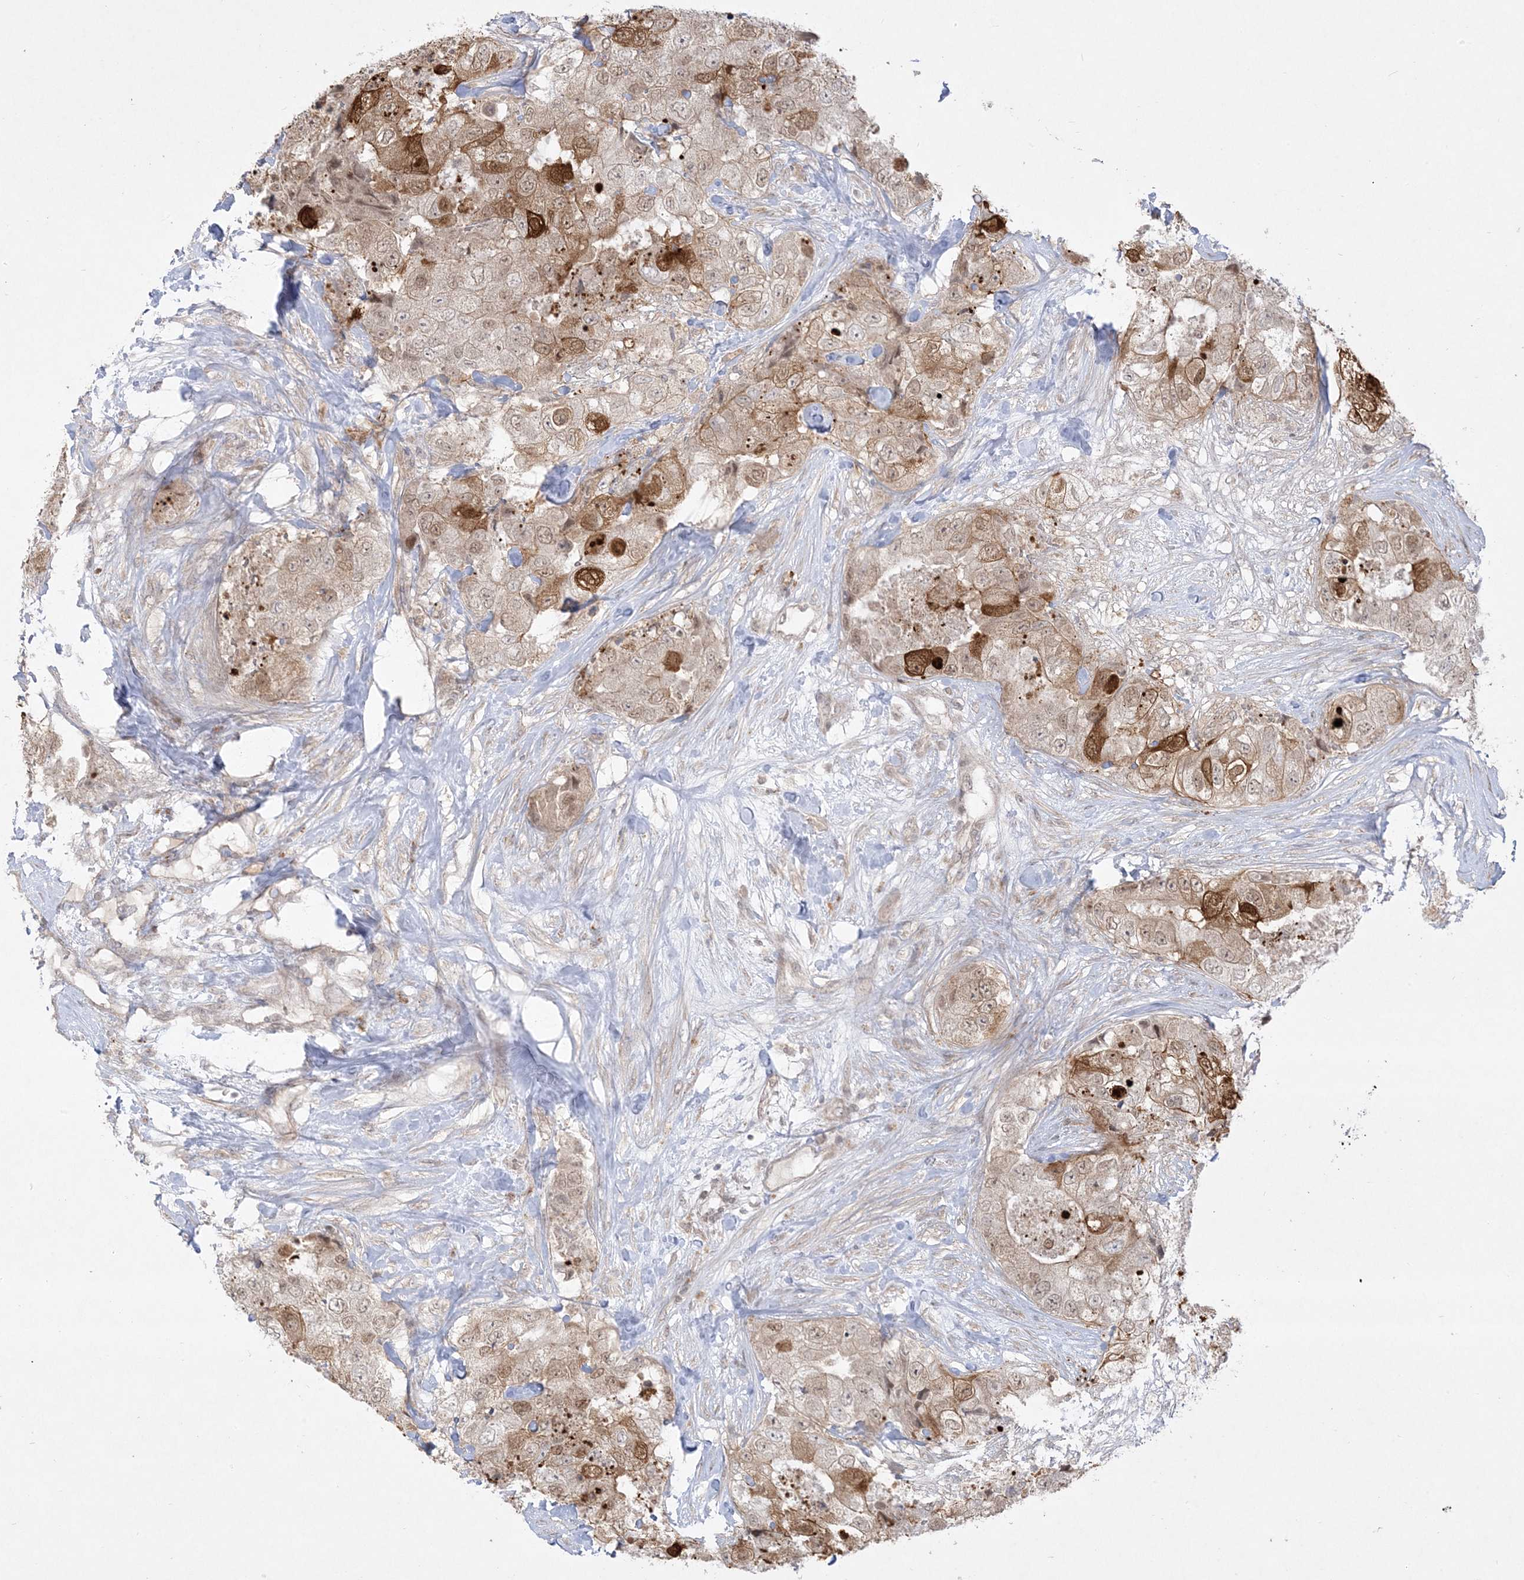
{"staining": {"intensity": "moderate", "quantity": "25%-75%", "location": "cytoplasmic/membranous,nuclear"}, "tissue": "breast cancer", "cell_type": "Tumor cells", "image_type": "cancer", "snomed": [{"axis": "morphology", "description": "Duct carcinoma"}, {"axis": "topography", "description": "Breast"}], "caption": "This is an image of immunohistochemistry staining of breast invasive ductal carcinoma, which shows moderate staining in the cytoplasmic/membranous and nuclear of tumor cells.", "gene": "PTK6", "patient": {"sex": "female", "age": 62}}